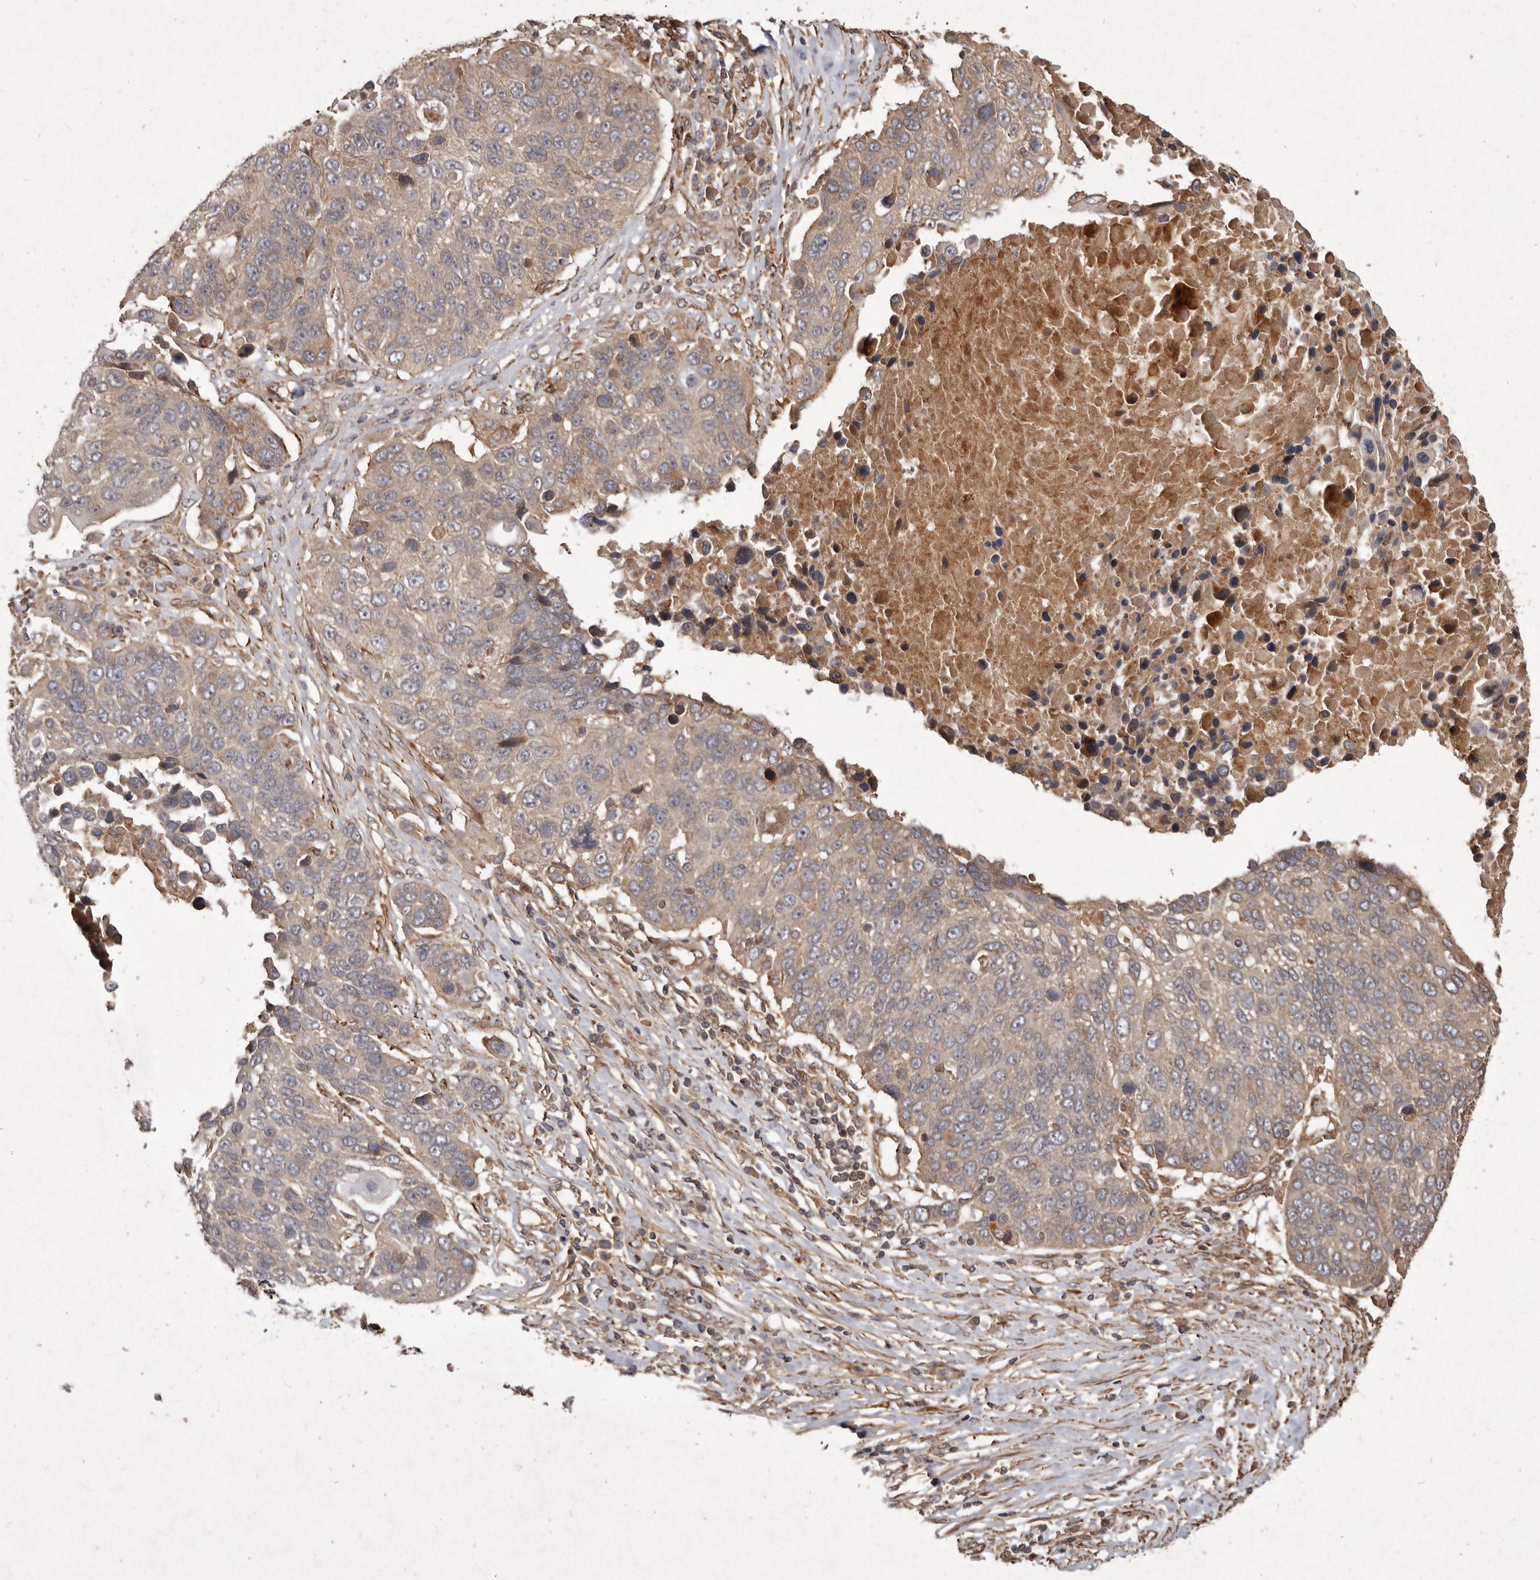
{"staining": {"intensity": "weak", "quantity": "<25%", "location": "cytoplasmic/membranous"}, "tissue": "lung cancer", "cell_type": "Tumor cells", "image_type": "cancer", "snomed": [{"axis": "morphology", "description": "Squamous cell carcinoma, NOS"}, {"axis": "topography", "description": "Lung"}], "caption": "DAB immunohistochemical staining of human squamous cell carcinoma (lung) demonstrates no significant staining in tumor cells. The staining is performed using DAB (3,3'-diaminobenzidine) brown chromogen with nuclei counter-stained in using hematoxylin.", "gene": "SEMA3A", "patient": {"sex": "male", "age": 66}}